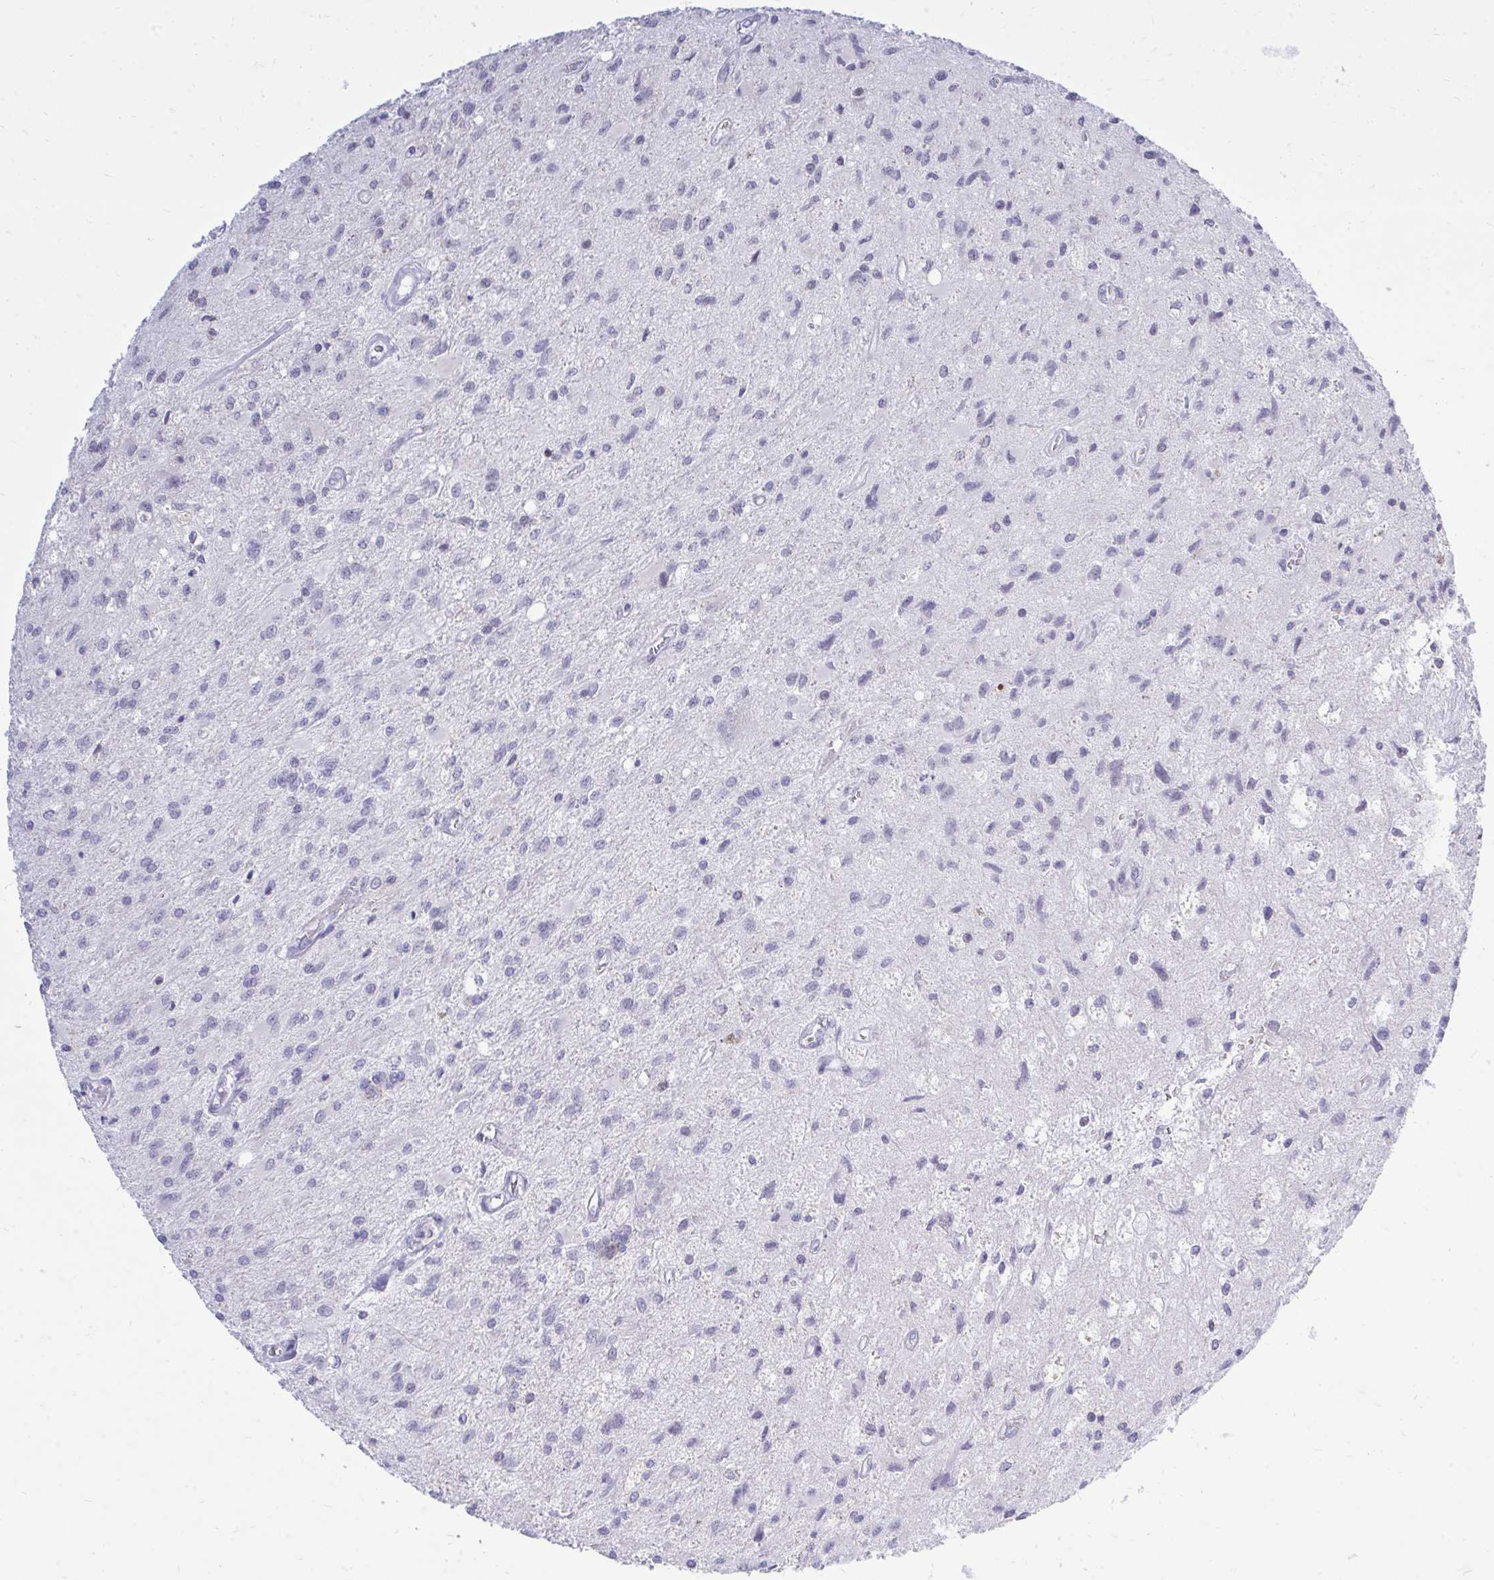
{"staining": {"intensity": "negative", "quantity": "none", "location": "none"}, "tissue": "glioma", "cell_type": "Tumor cells", "image_type": "cancer", "snomed": [{"axis": "morphology", "description": "Glioma, malignant, High grade"}, {"axis": "topography", "description": "Brain"}], "caption": "The histopathology image displays no significant staining in tumor cells of glioma.", "gene": "GABRA1", "patient": {"sex": "female", "age": 70}}